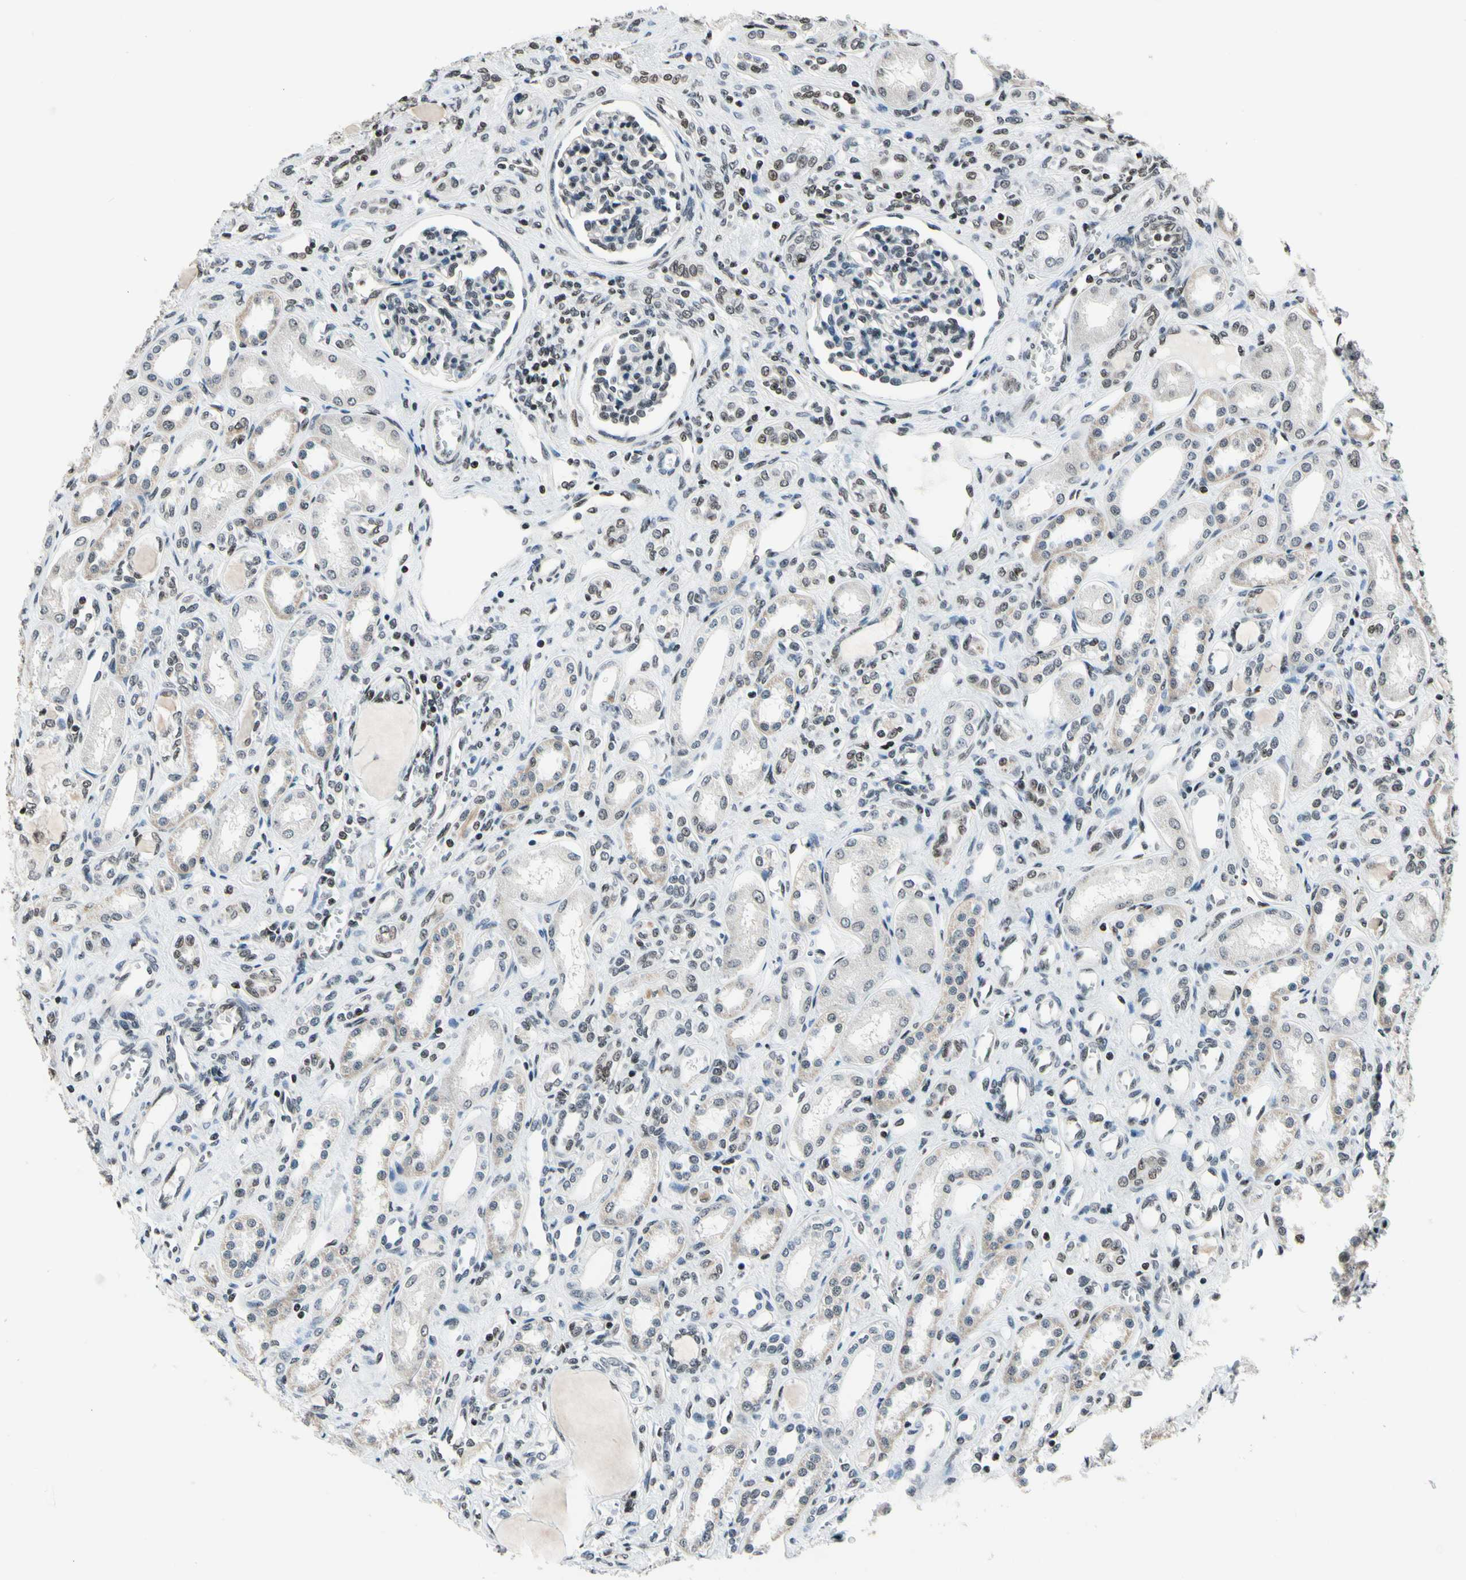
{"staining": {"intensity": "moderate", "quantity": "25%-75%", "location": "nuclear"}, "tissue": "kidney", "cell_type": "Cells in glomeruli", "image_type": "normal", "snomed": [{"axis": "morphology", "description": "Normal tissue, NOS"}, {"axis": "topography", "description": "Kidney"}], "caption": "Immunohistochemistry histopathology image of normal human kidney stained for a protein (brown), which displays medium levels of moderate nuclear expression in about 25%-75% of cells in glomeruli.", "gene": "RECQL", "patient": {"sex": "male", "age": 7}}